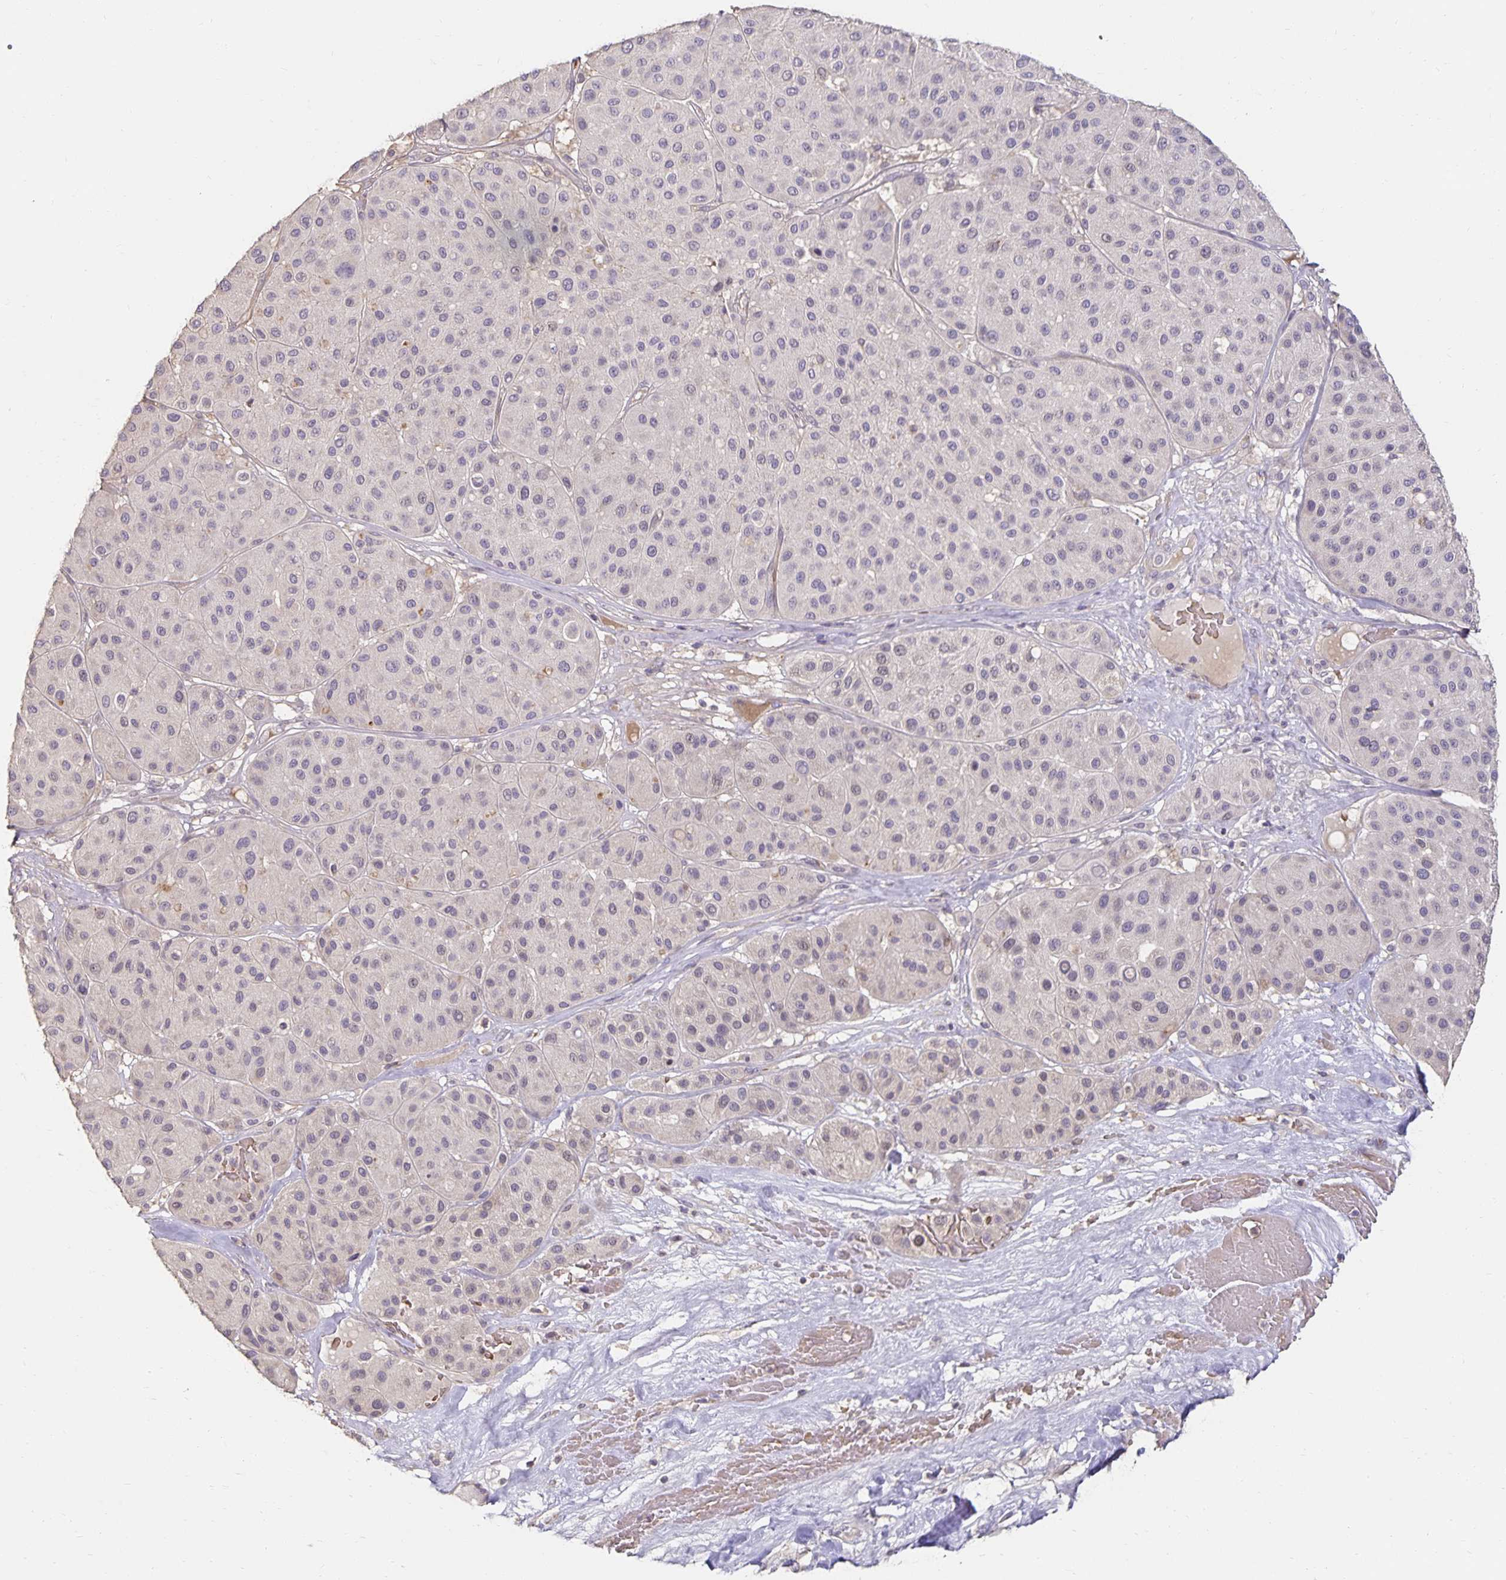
{"staining": {"intensity": "negative", "quantity": "none", "location": "none"}, "tissue": "melanoma", "cell_type": "Tumor cells", "image_type": "cancer", "snomed": [{"axis": "morphology", "description": "Malignant melanoma, Metastatic site"}, {"axis": "topography", "description": "Smooth muscle"}], "caption": "This is a histopathology image of immunohistochemistry (IHC) staining of melanoma, which shows no staining in tumor cells.", "gene": "CST6", "patient": {"sex": "male", "age": 41}}